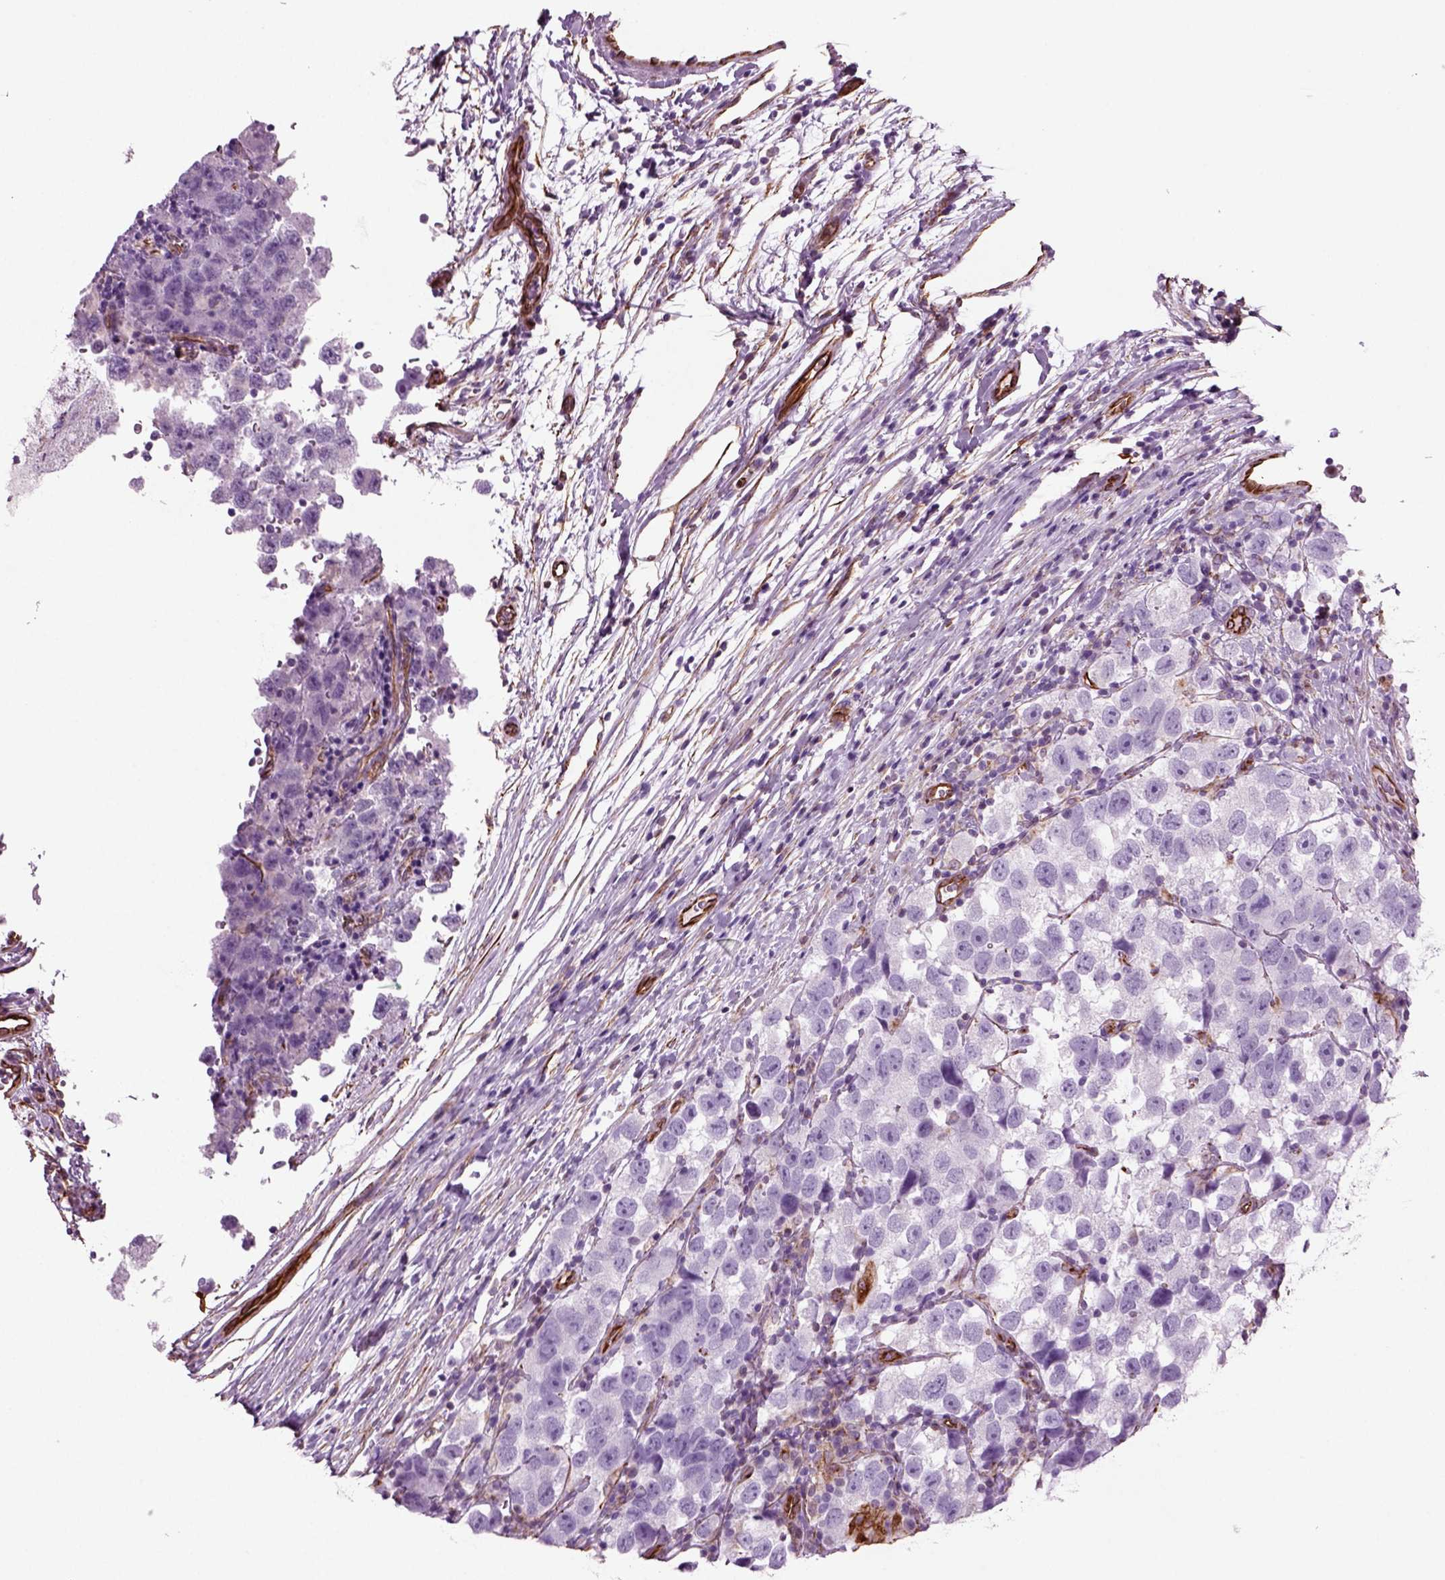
{"staining": {"intensity": "negative", "quantity": "none", "location": "none"}, "tissue": "testis cancer", "cell_type": "Tumor cells", "image_type": "cancer", "snomed": [{"axis": "morphology", "description": "Seminoma, NOS"}, {"axis": "topography", "description": "Testis"}], "caption": "This is a photomicrograph of immunohistochemistry (IHC) staining of testis cancer (seminoma), which shows no expression in tumor cells. The staining was performed using DAB to visualize the protein expression in brown, while the nuclei were stained in blue with hematoxylin (Magnification: 20x).", "gene": "ACER3", "patient": {"sex": "male", "age": 26}}